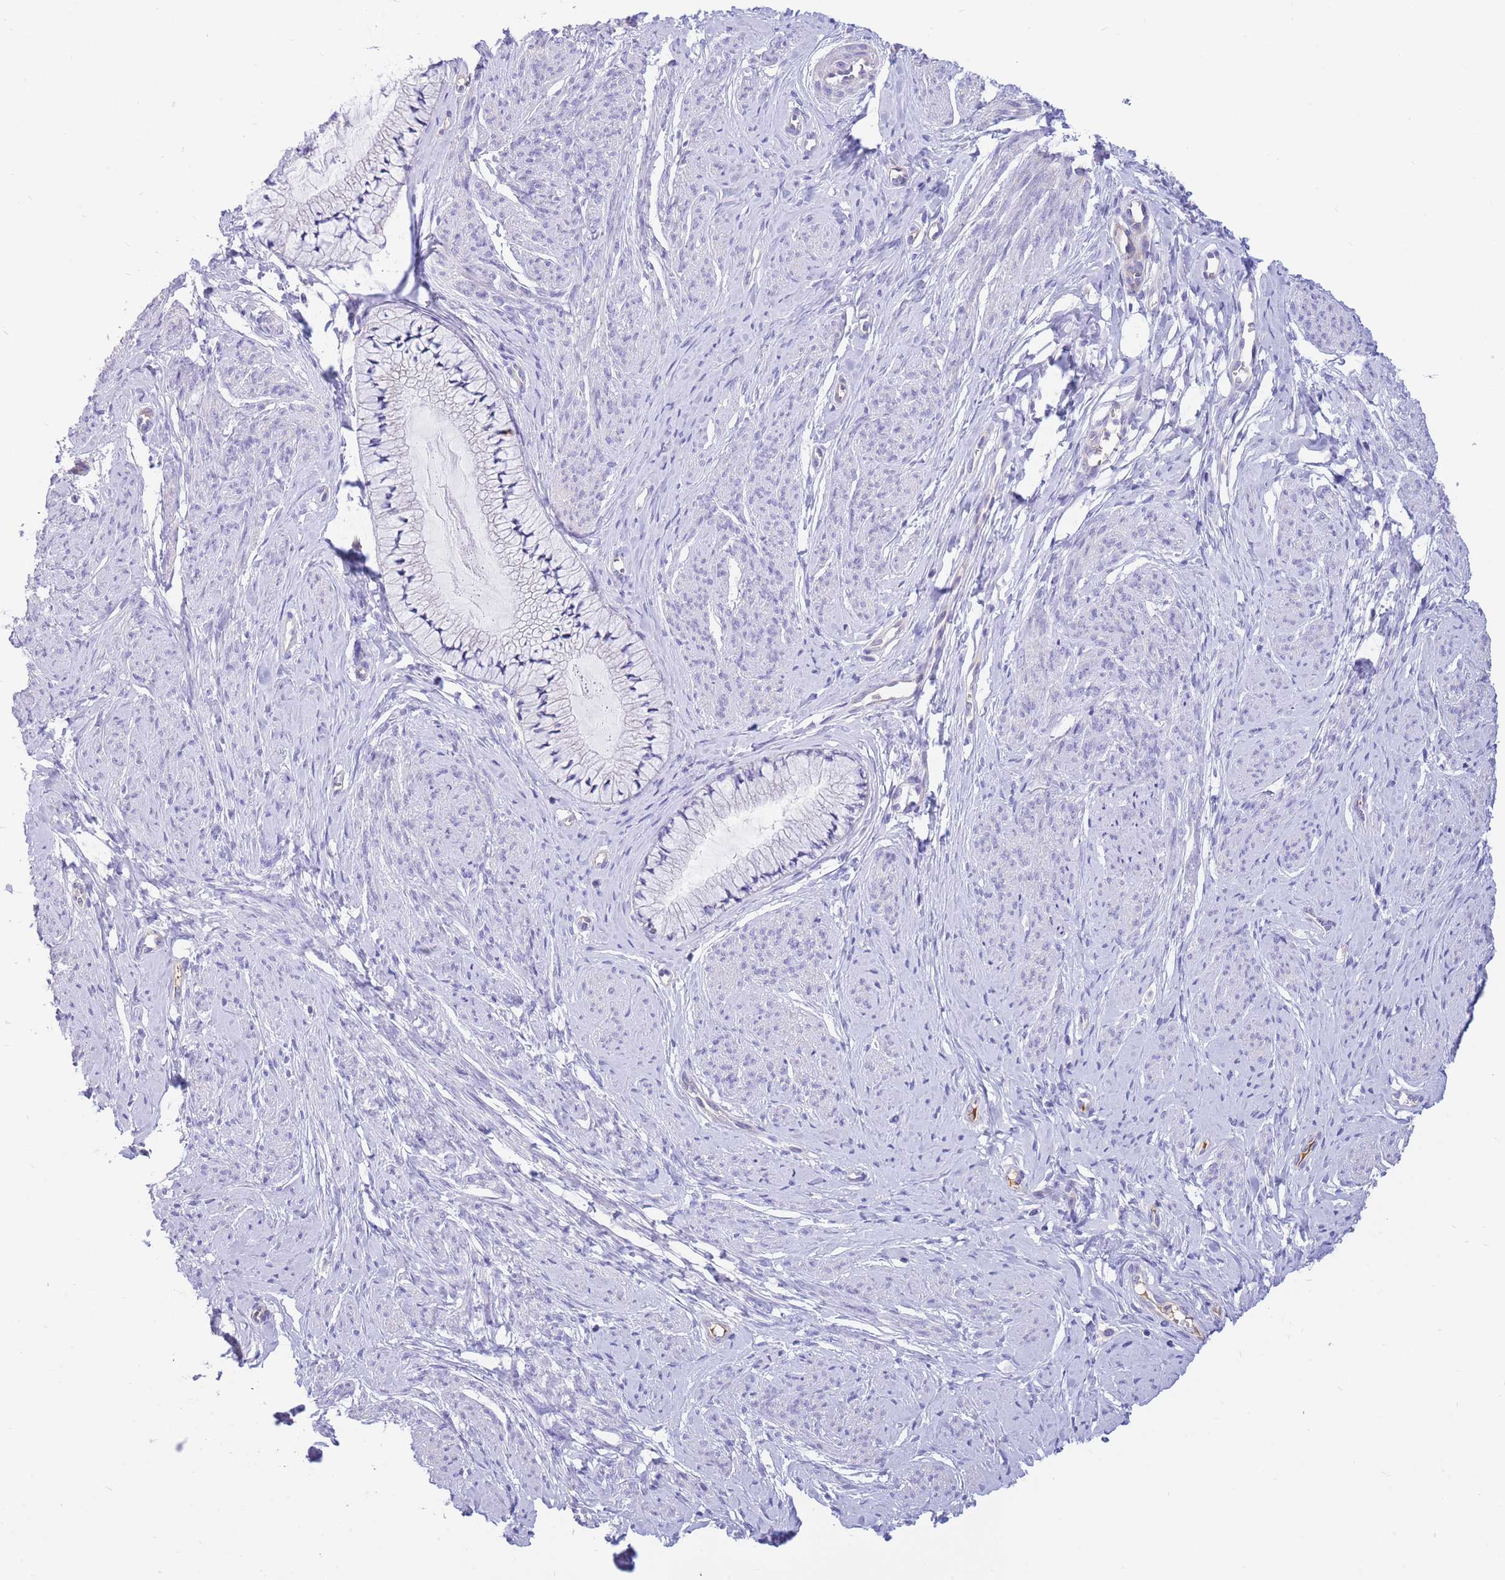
{"staining": {"intensity": "negative", "quantity": "none", "location": "none"}, "tissue": "cervix", "cell_type": "Glandular cells", "image_type": "normal", "snomed": [{"axis": "morphology", "description": "Normal tissue, NOS"}, {"axis": "topography", "description": "Cervix"}], "caption": "This is an immunohistochemistry (IHC) photomicrograph of unremarkable human cervix. There is no staining in glandular cells.", "gene": "SULT1A1", "patient": {"sex": "female", "age": 42}}